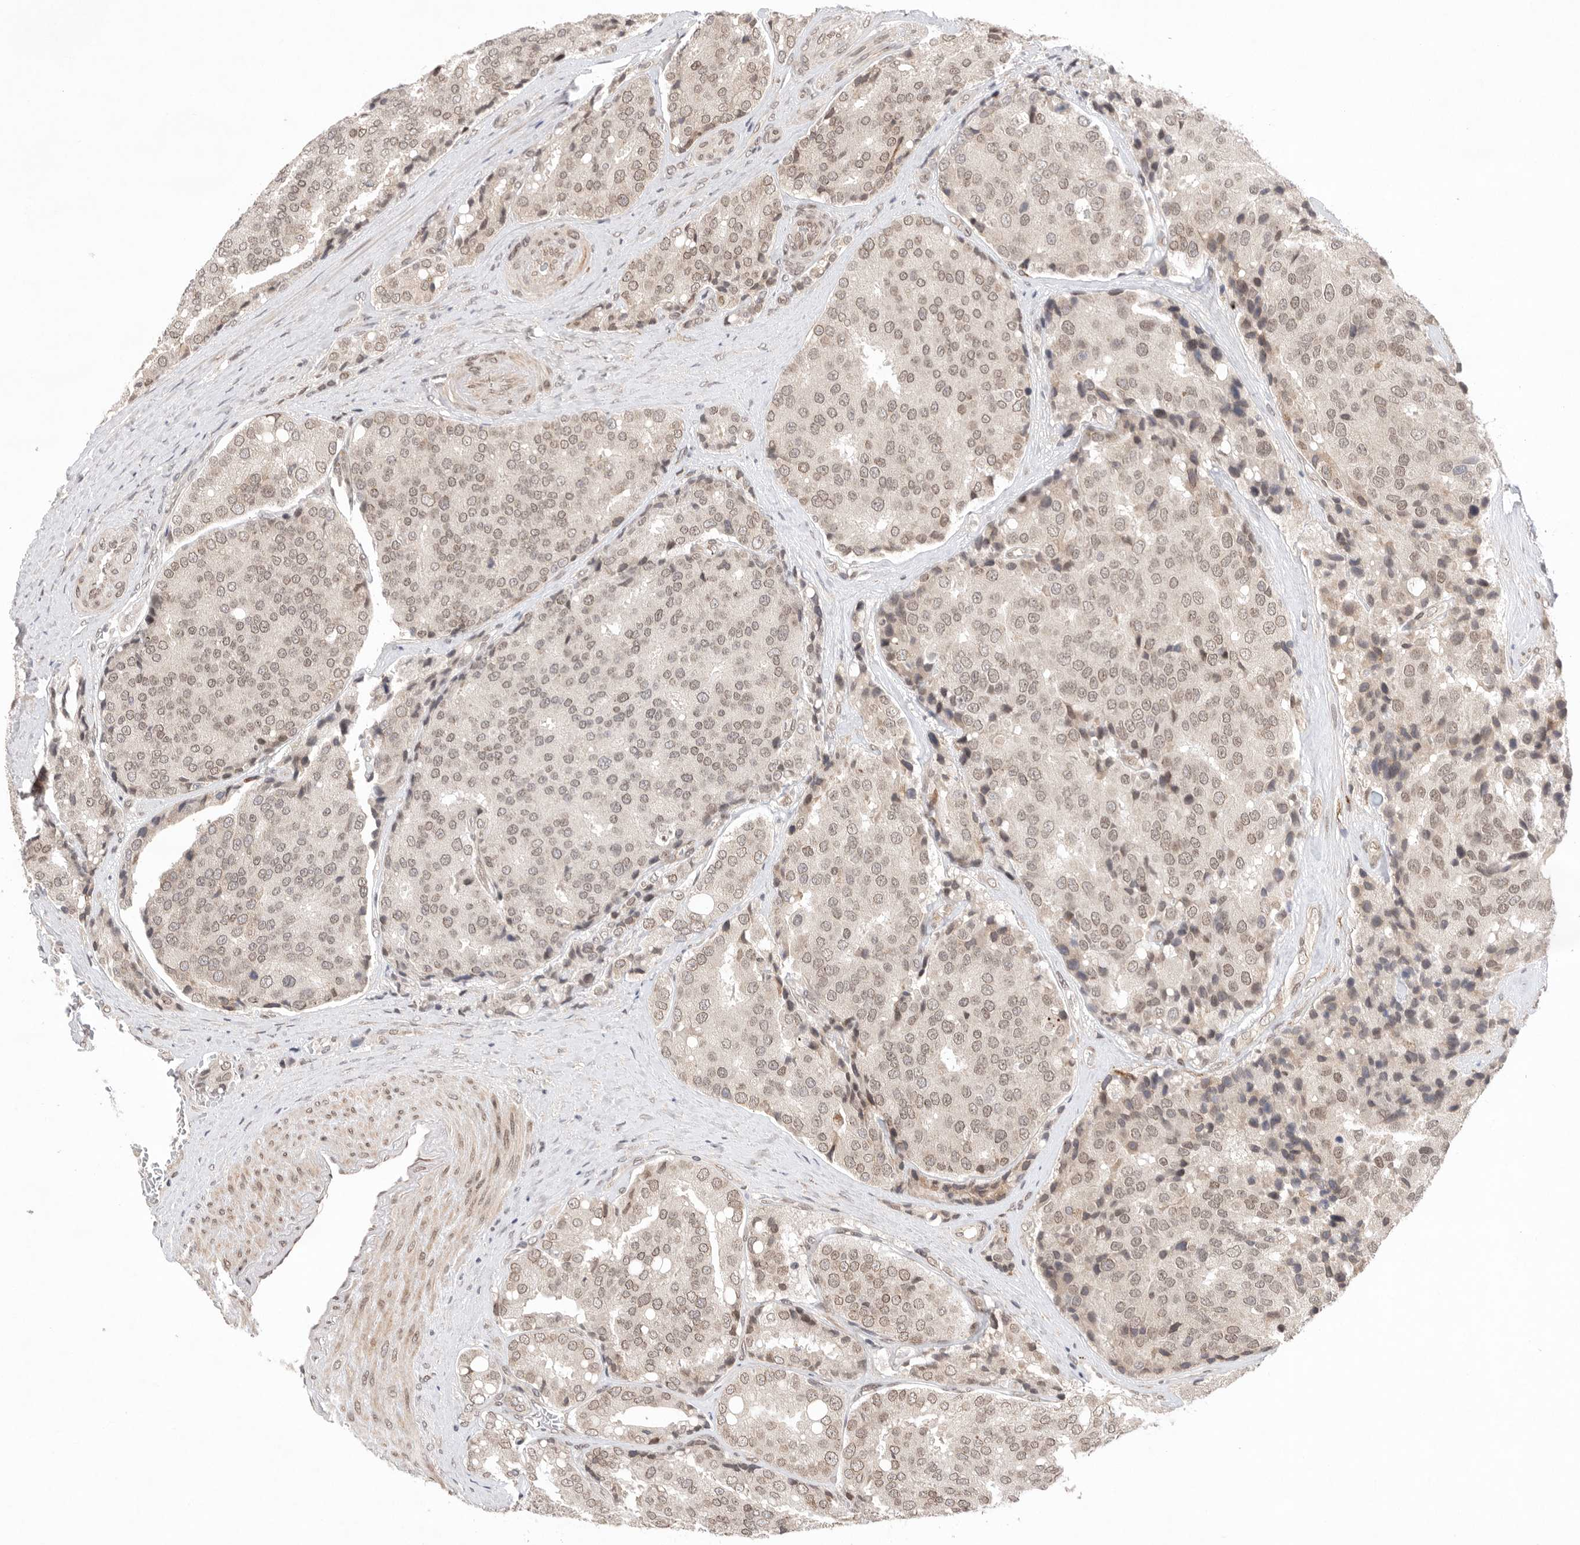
{"staining": {"intensity": "weak", "quantity": "25%-75%", "location": "nuclear"}, "tissue": "prostate cancer", "cell_type": "Tumor cells", "image_type": "cancer", "snomed": [{"axis": "morphology", "description": "Adenocarcinoma, High grade"}, {"axis": "topography", "description": "Prostate"}], "caption": "Immunohistochemical staining of human prostate high-grade adenocarcinoma shows low levels of weak nuclear protein positivity in about 25%-75% of tumor cells.", "gene": "LEMD3", "patient": {"sex": "male", "age": 50}}